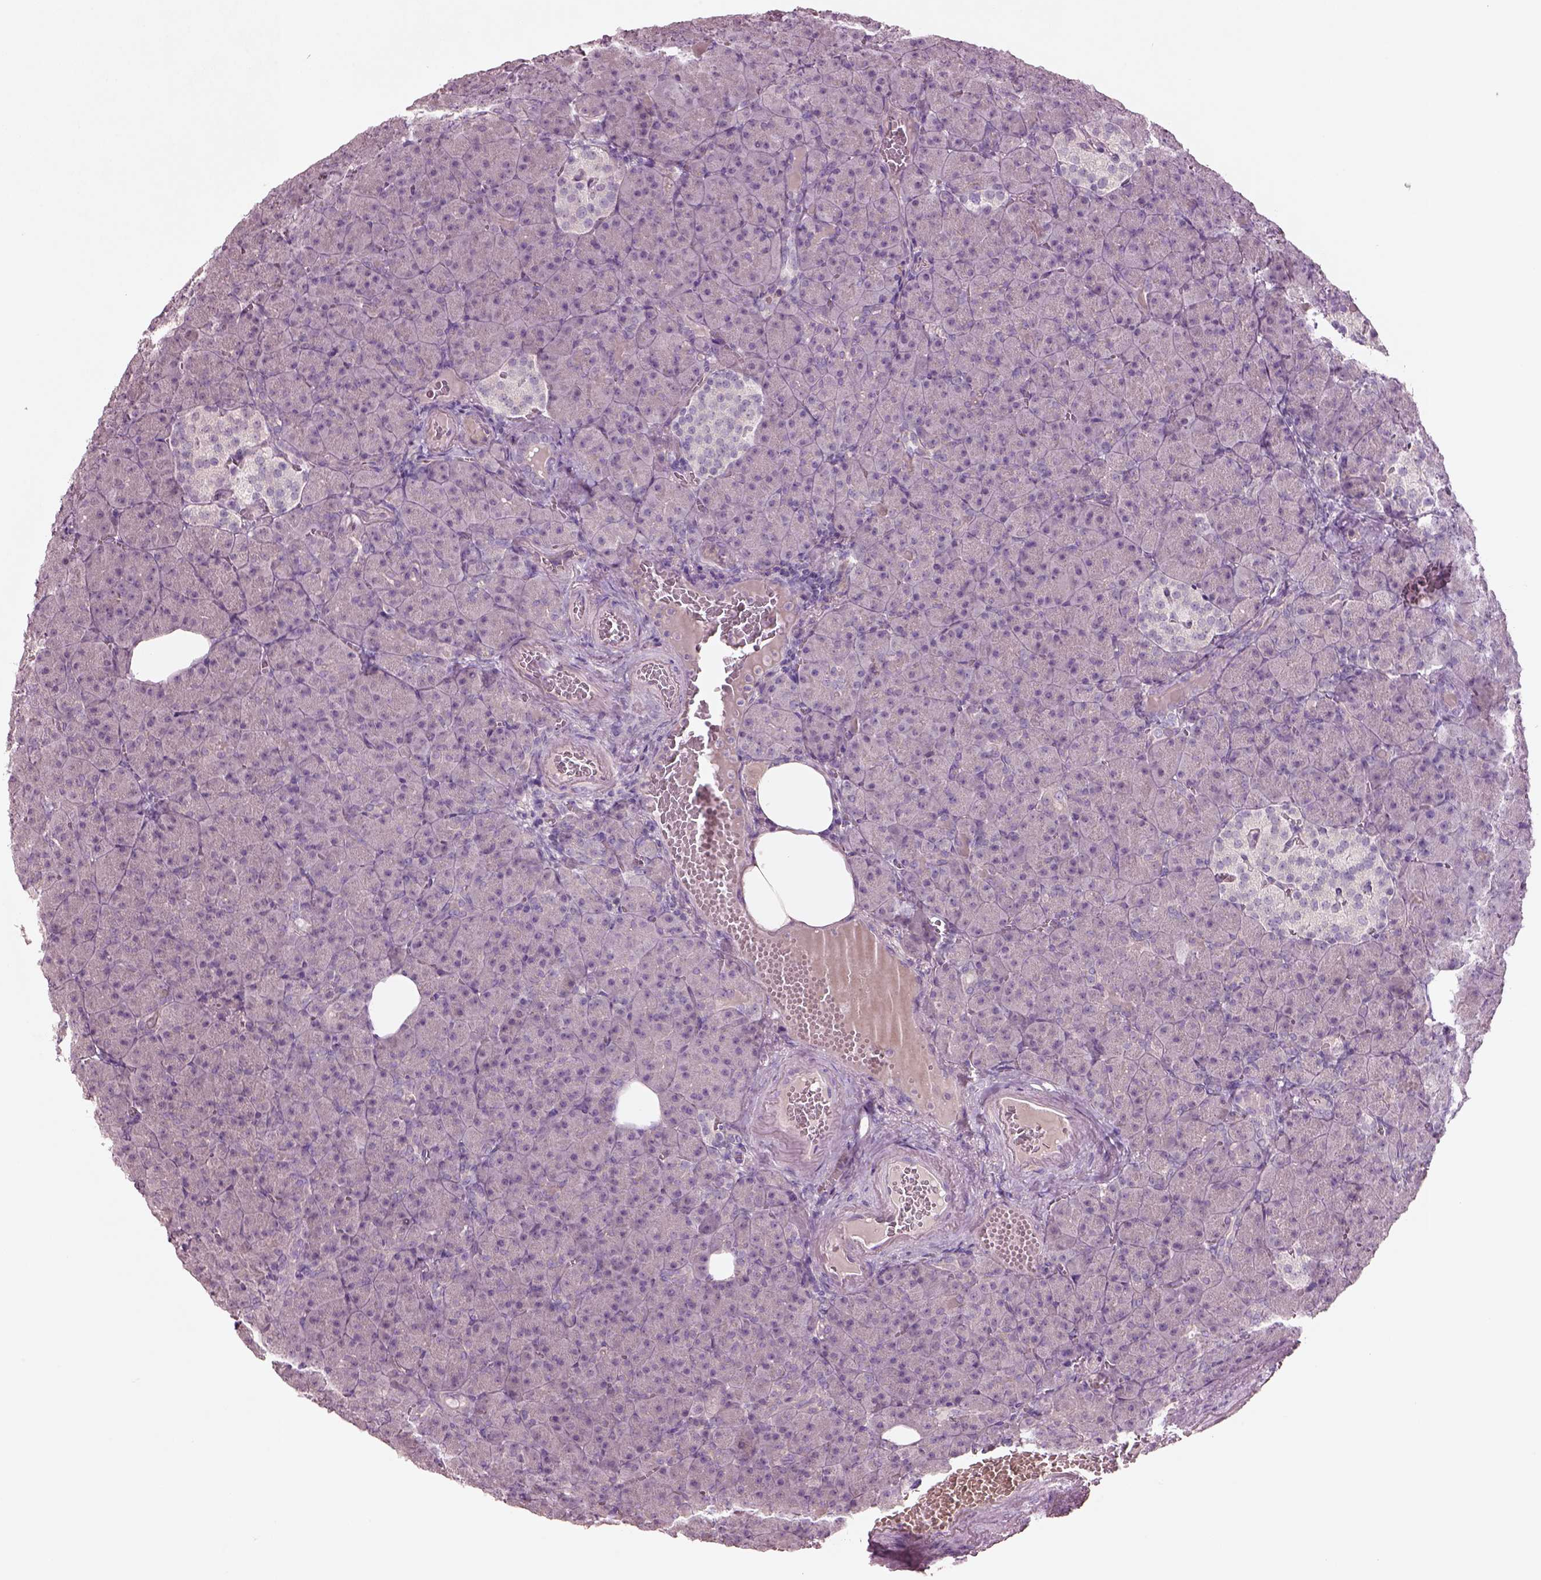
{"staining": {"intensity": "negative", "quantity": "none", "location": "none"}, "tissue": "pancreas", "cell_type": "Exocrine glandular cells", "image_type": "normal", "snomed": [{"axis": "morphology", "description": "Normal tissue, NOS"}, {"axis": "topography", "description": "Pancreas"}], "caption": "High power microscopy histopathology image of an immunohistochemistry (IHC) photomicrograph of benign pancreas, revealing no significant expression in exocrine glandular cells.", "gene": "DUOXA2", "patient": {"sex": "female", "age": 74}}